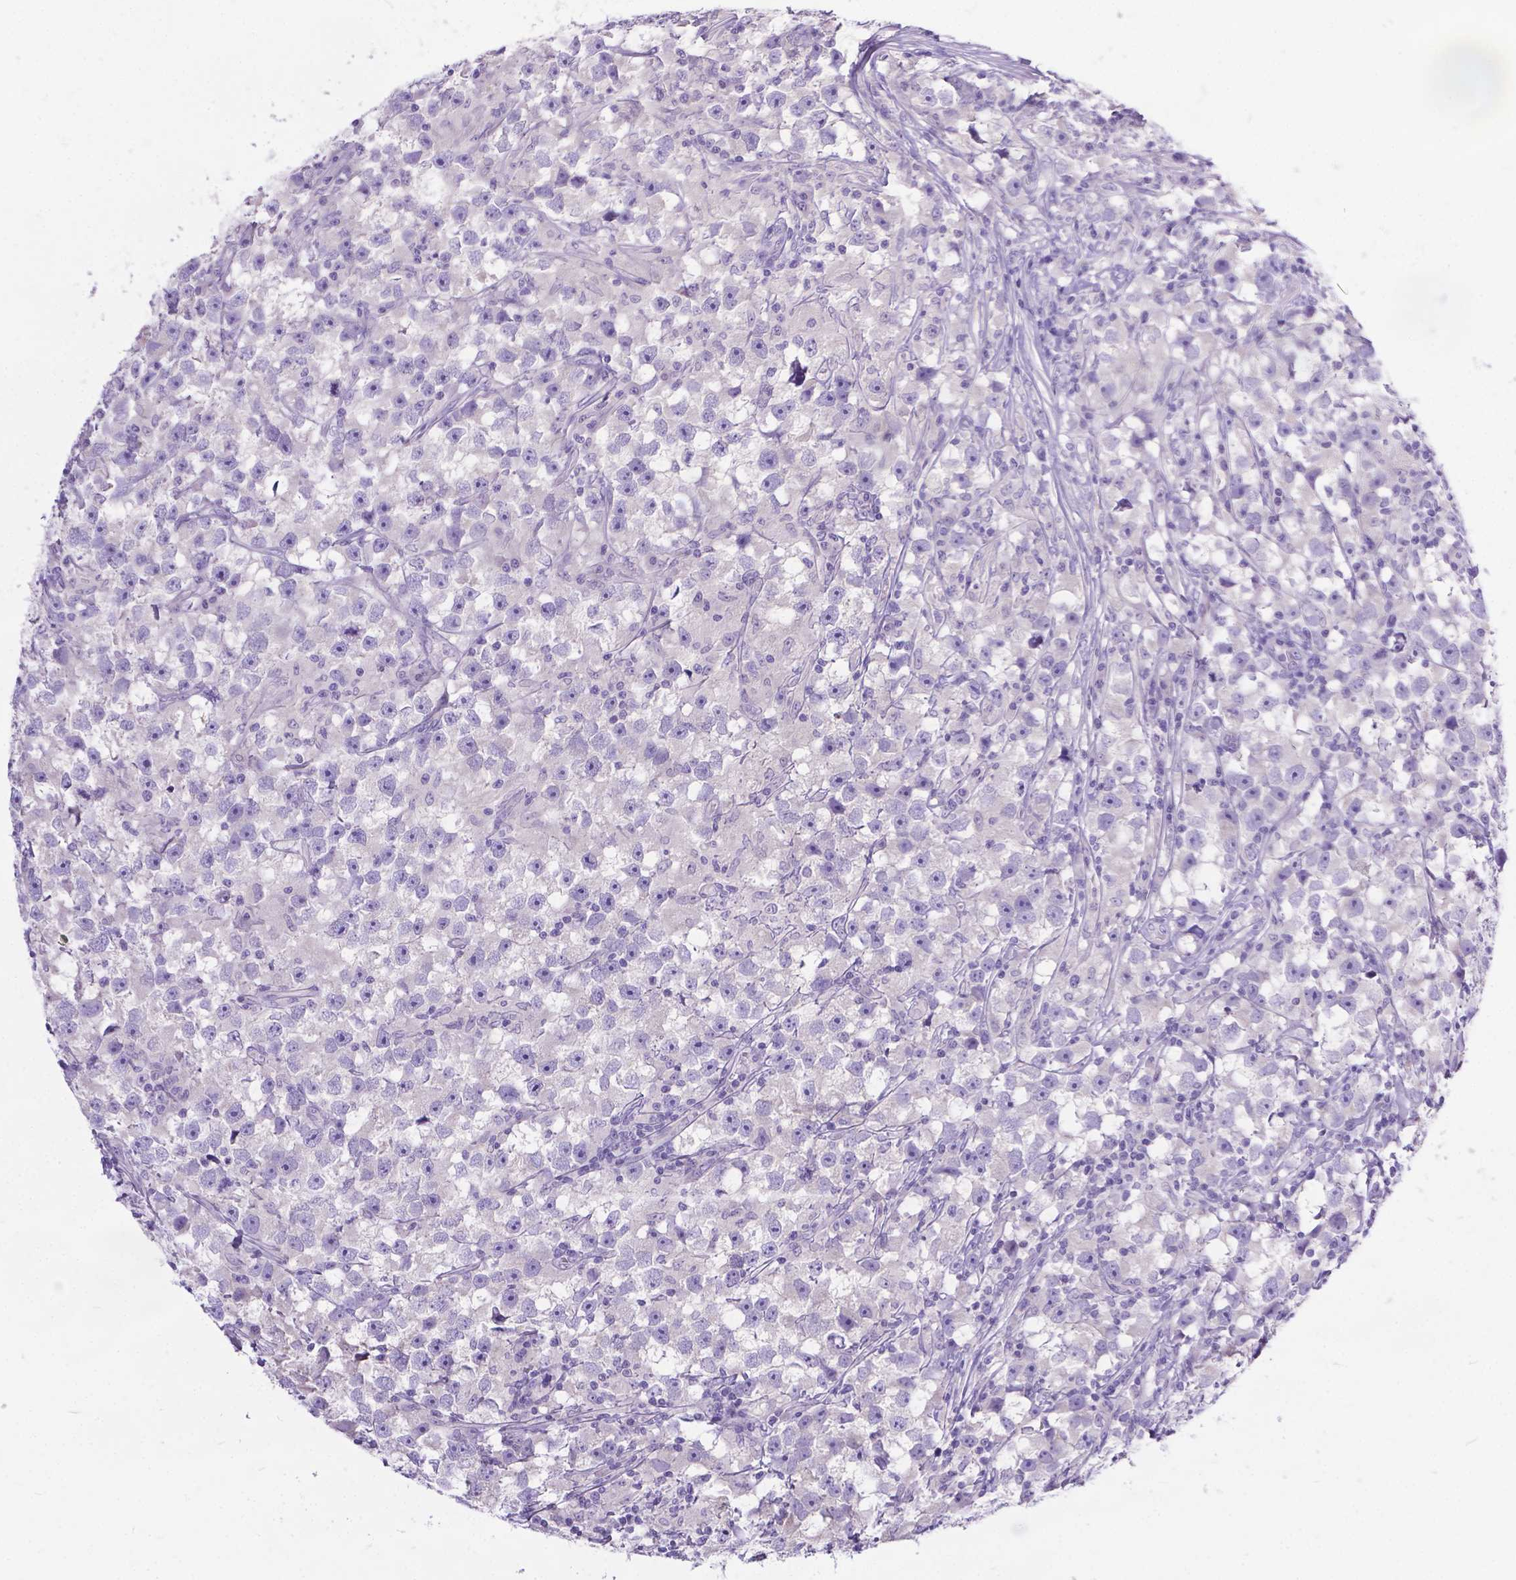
{"staining": {"intensity": "negative", "quantity": "none", "location": "none"}, "tissue": "testis cancer", "cell_type": "Tumor cells", "image_type": "cancer", "snomed": [{"axis": "morphology", "description": "Seminoma, NOS"}, {"axis": "topography", "description": "Testis"}], "caption": "There is no significant positivity in tumor cells of testis seminoma.", "gene": "TTLL6", "patient": {"sex": "male", "age": 33}}